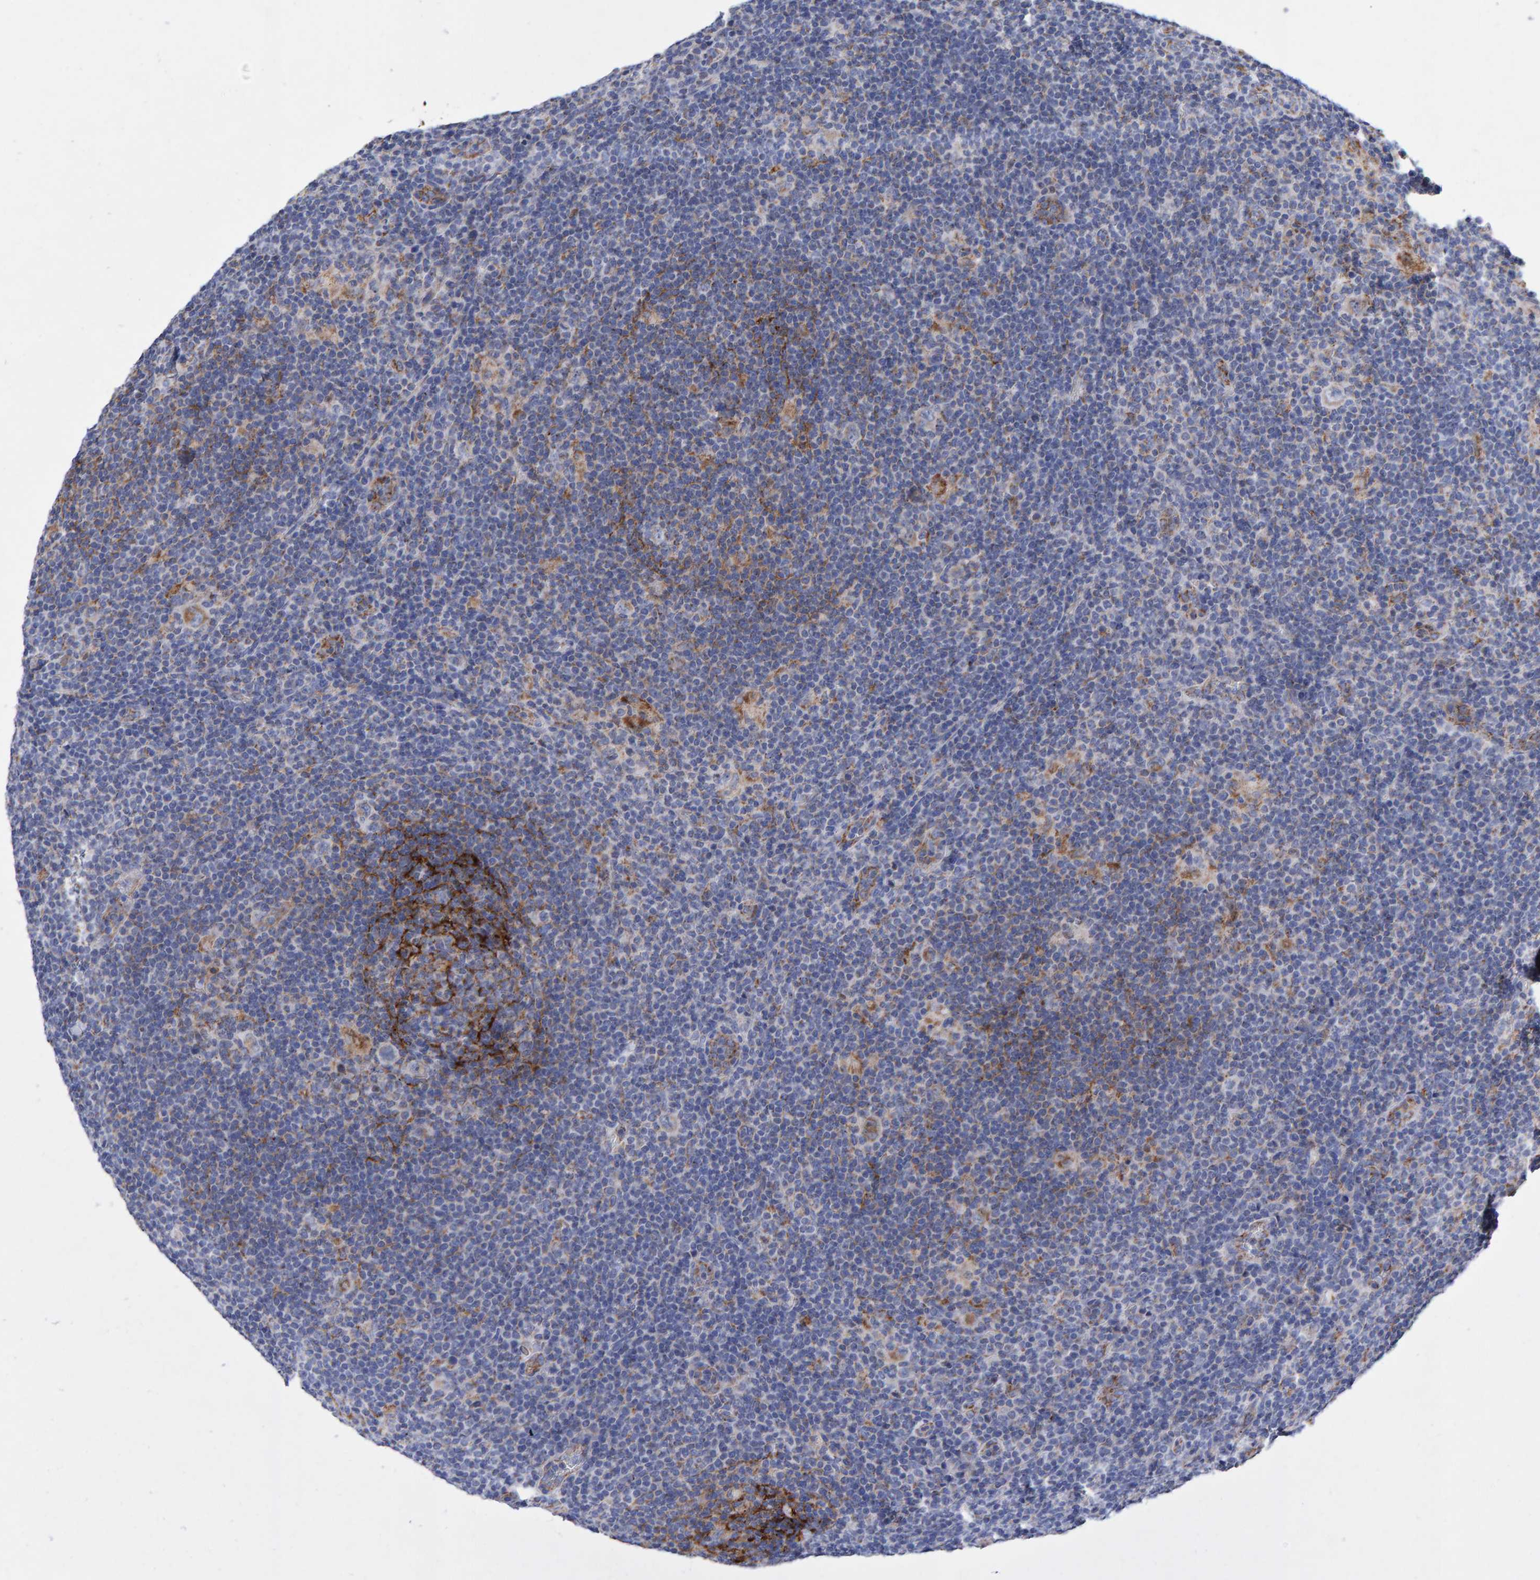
{"staining": {"intensity": "negative", "quantity": "none", "location": "none"}, "tissue": "lymphoma", "cell_type": "Tumor cells", "image_type": "cancer", "snomed": [{"axis": "morphology", "description": "Hodgkin's disease, NOS"}, {"axis": "topography", "description": "Lymph node"}], "caption": "High power microscopy photomicrograph of an immunohistochemistry (IHC) micrograph of lymphoma, revealing no significant staining in tumor cells.", "gene": "EFR3A", "patient": {"sex": "female", "age": 57}}